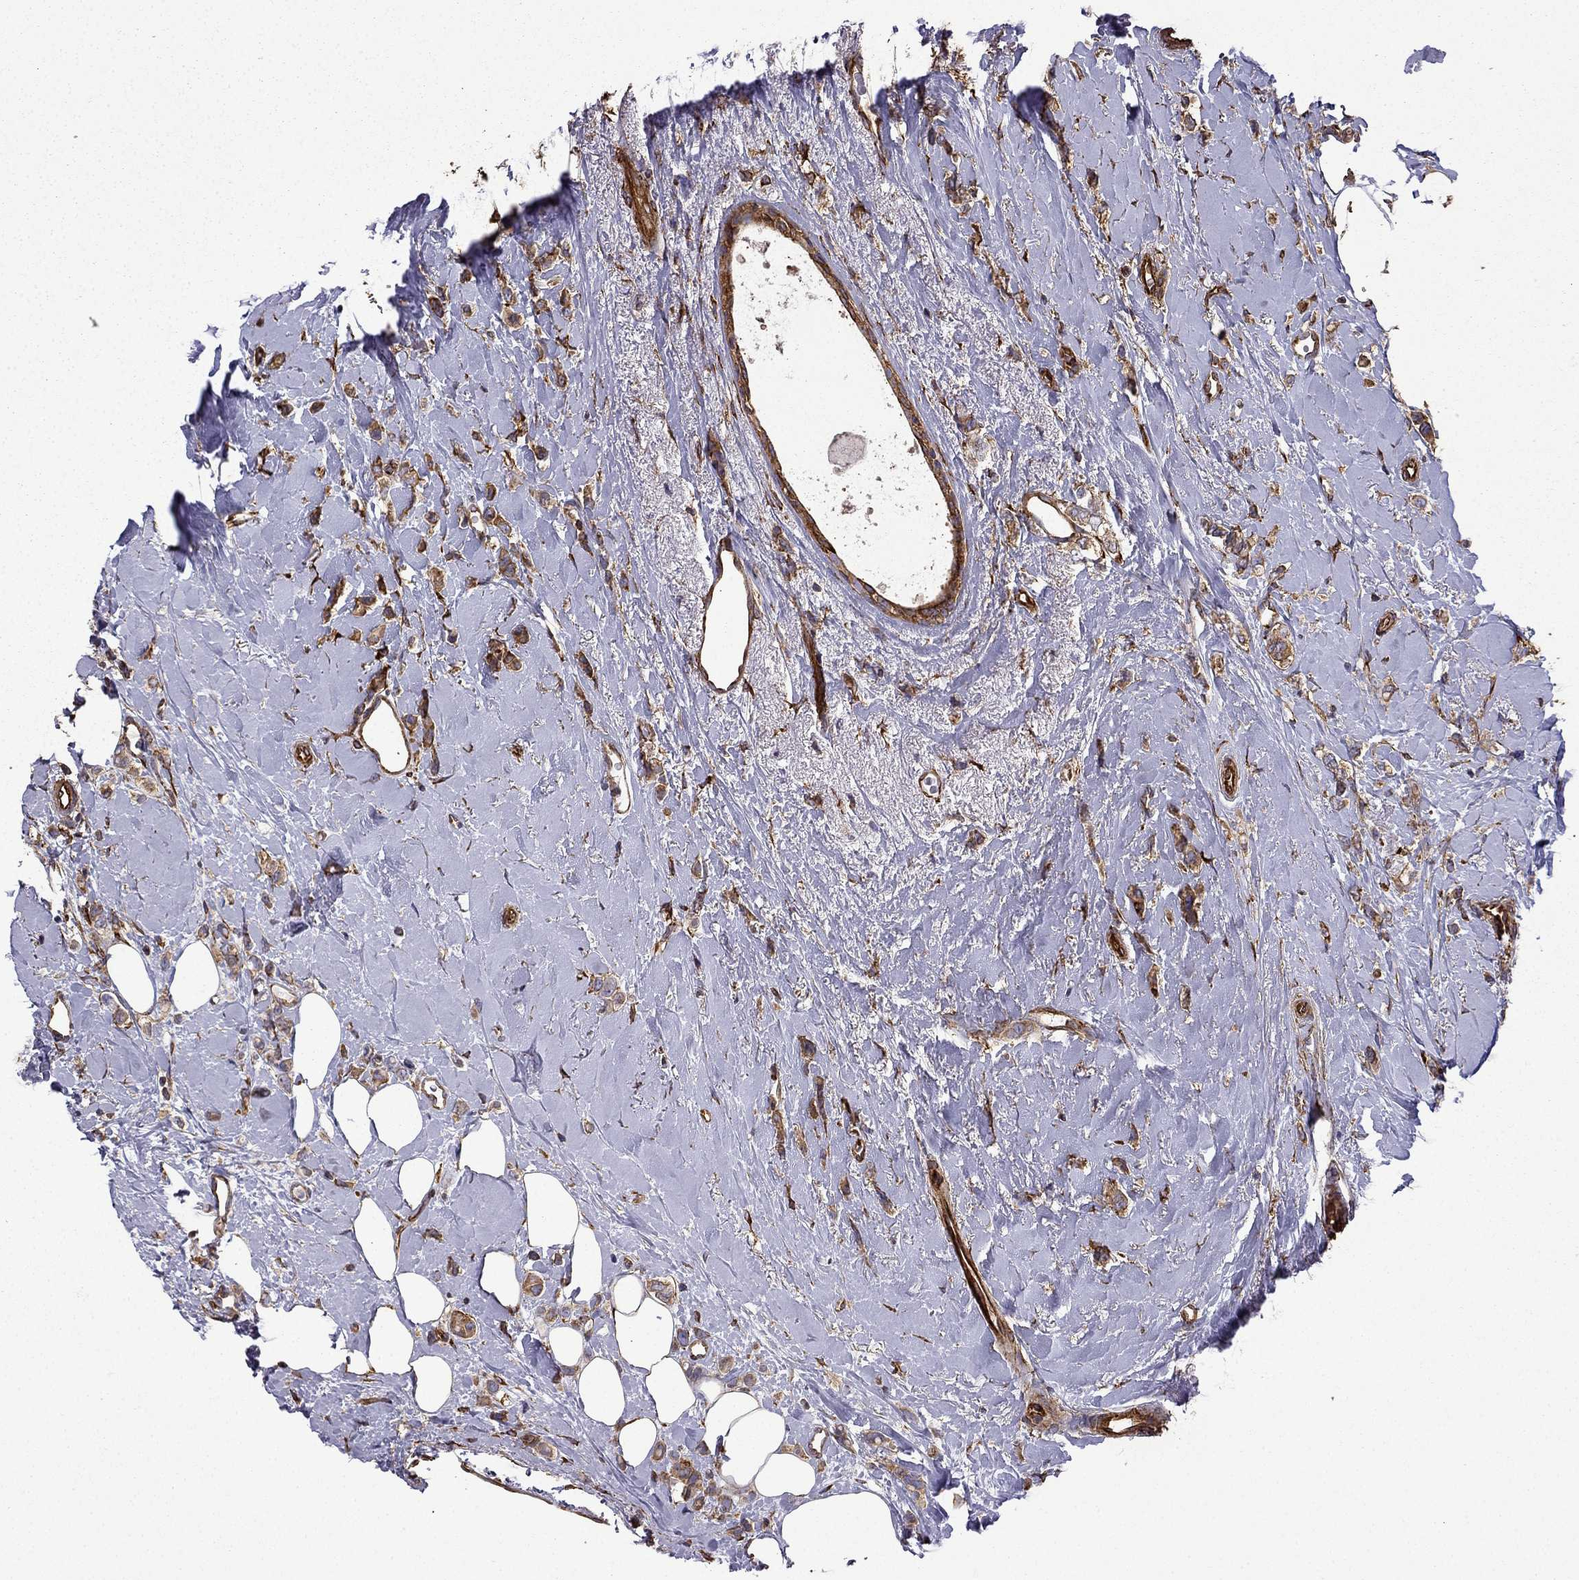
{"staining": {"intensity": "moderate", "quantity": ">75%", "location": "cytoplasmic/membranous"}, "tissue": "breast cancer", "cell_type": "Tumor cells", "image_type": "cancer", "snomed": [{"axis": "morphology", "description": "Lobular carcinoma"}, {"axis": "topography", "description": "Breast"}], "caption": "About >75% of tumor cells in human breast cancer (lobular carcinoma) reveal moderate cytoplasmic/membranous protein staining as visualized by brown immunohistochemical staining.", "gene": "MAP4", "patient": {"sex": "female", "age": 66}}